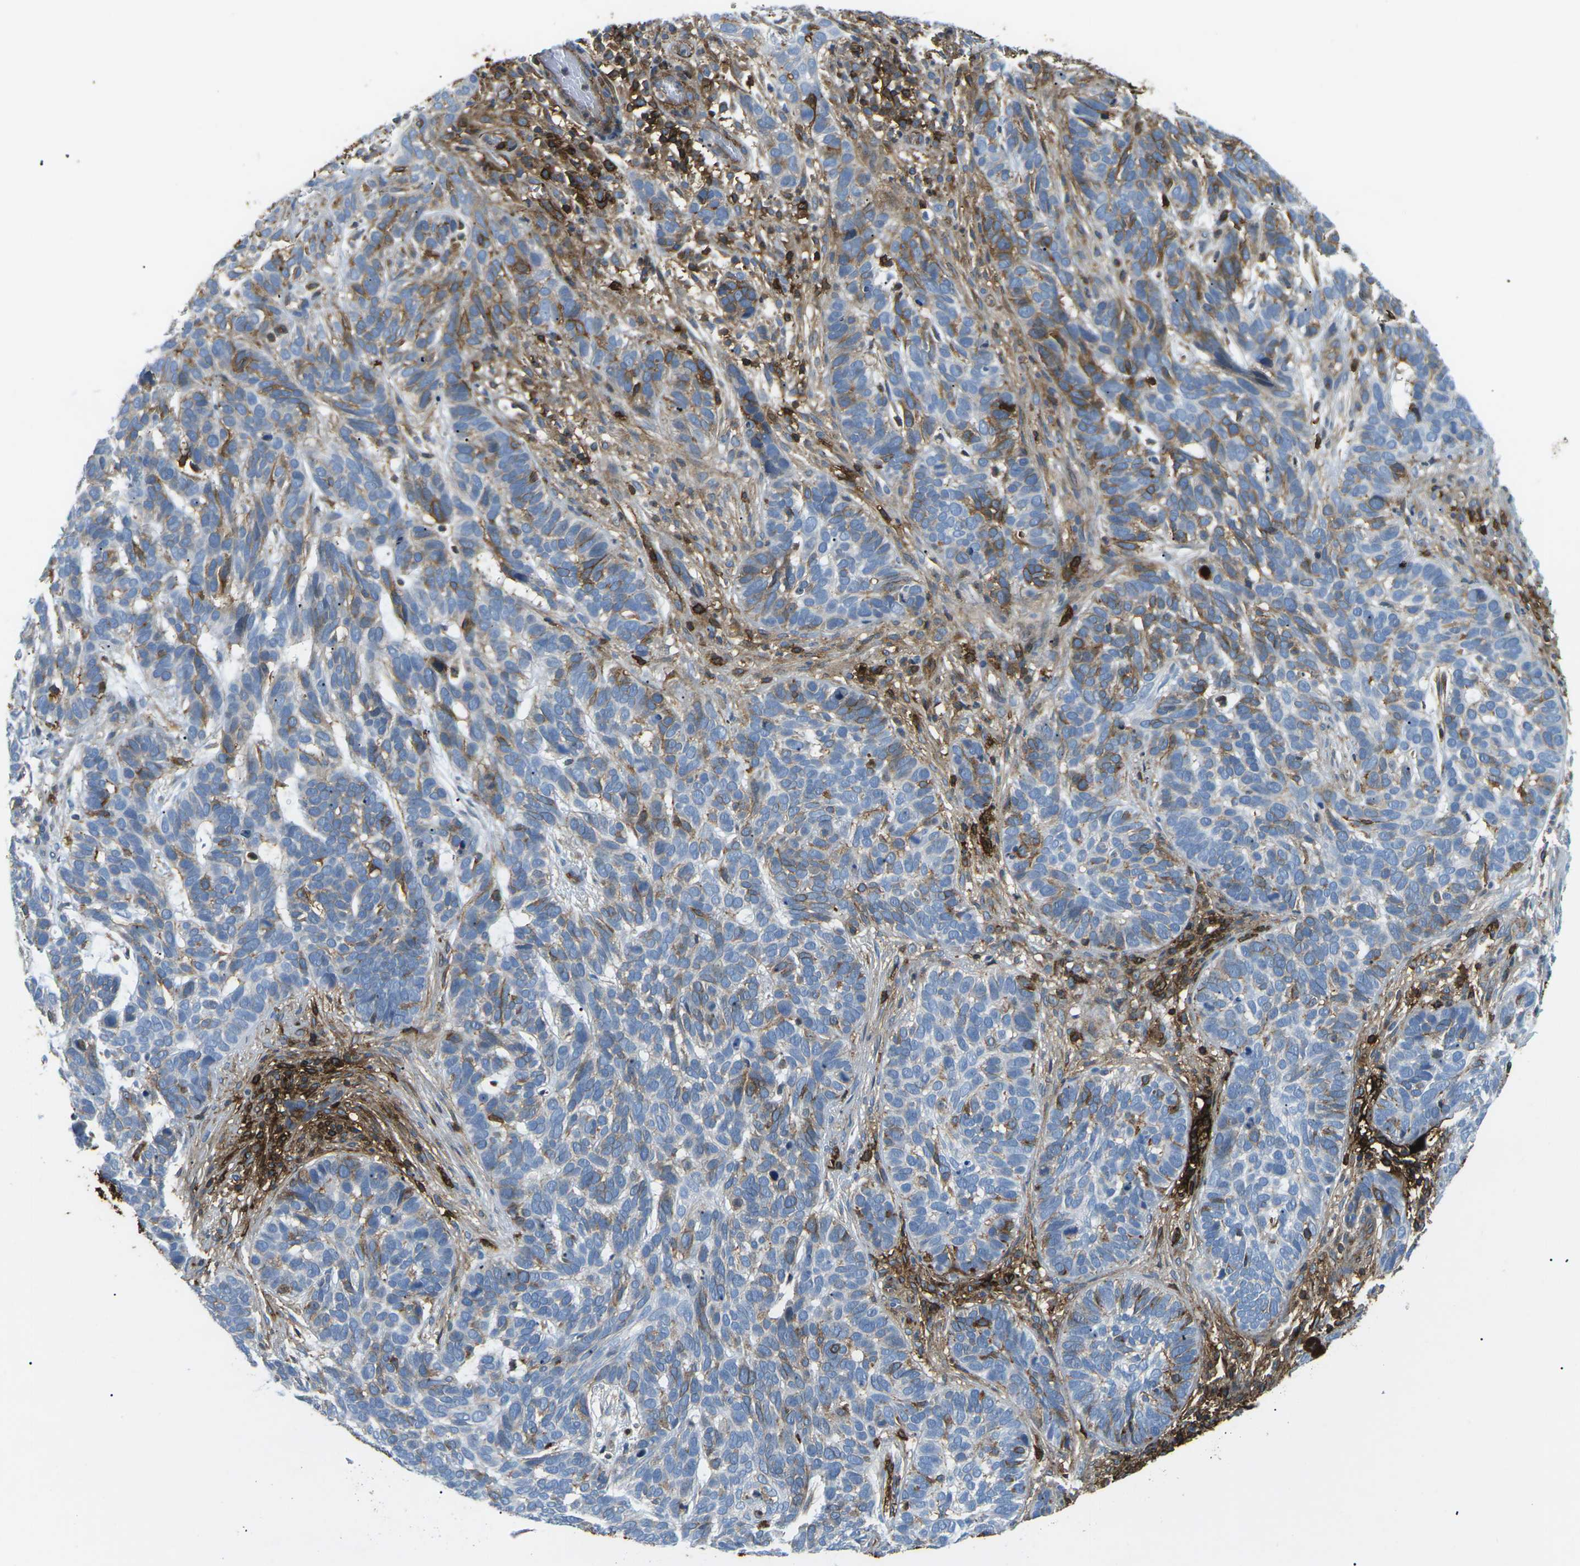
{"staining": {"intensity": "strong", "quantity": "<25%", "location": "cytoplasmic/membranous"}, "tissue": "skin cancer", "cell_type": "Tumor cells", "image_type": "cancer", "snomed": [{"axis": "morphology", "description": "Basal cell carcinoma"}, {"axis": "topography", "description": "Skin"}], "caption": "A medium amount of strong cytoplasmic/membranous expression is seen in about <25% of tumor cells in skin cancer (basal cell carcinoma) tissue.", "gene": "HLA-B", "patient": {"sex": "male", "age": 87}}